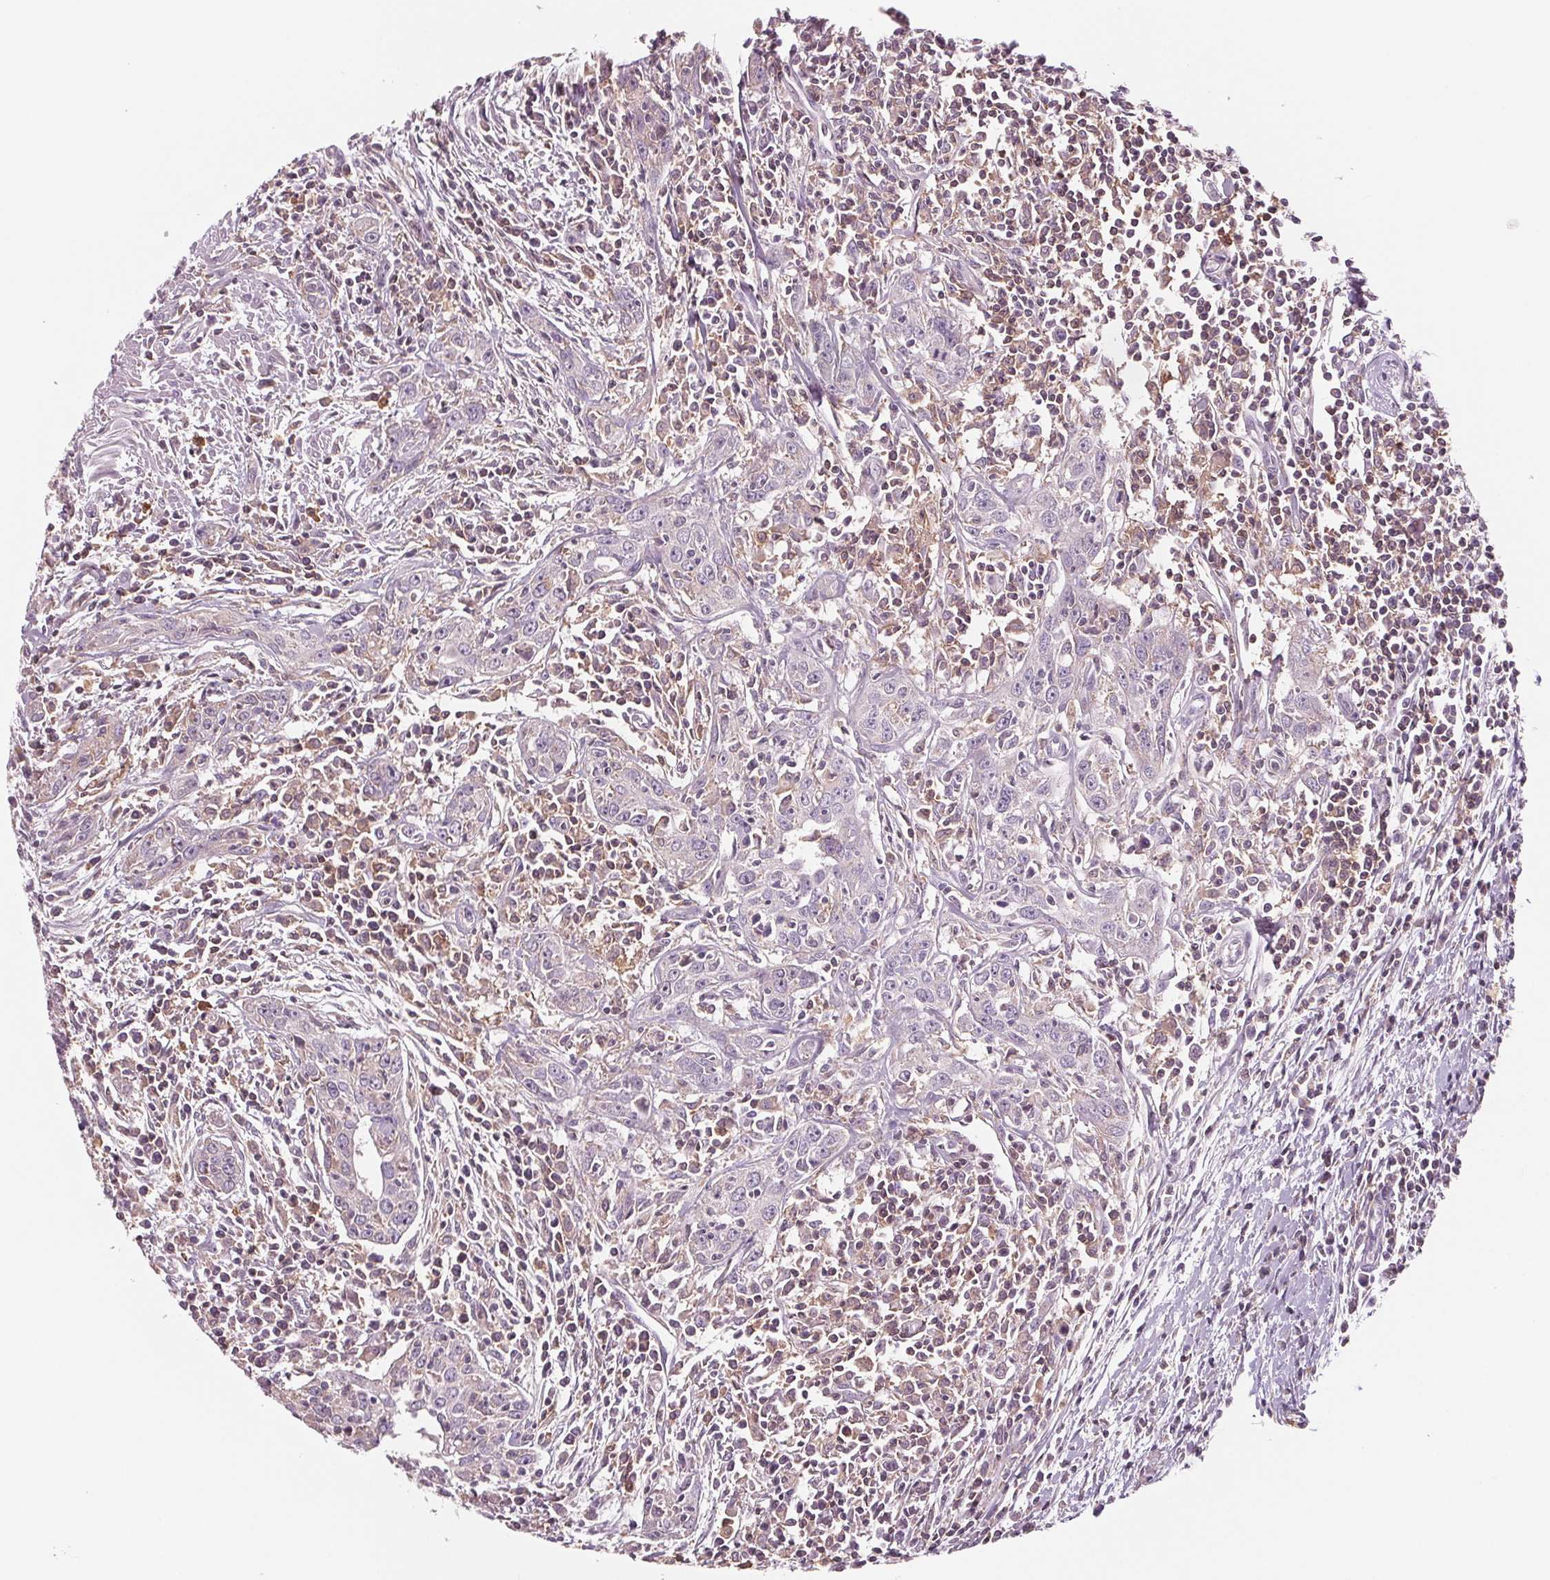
{"staining": {"intensity": "negative", "quantity": "none", "location": "none"}, "tissue": "urothelial cancer", "cell_type": "Tumor cells", "image_type": "cancer", "snomed": [{"axis": "morphology", "description": "Urothelial carcinoma, High grade"}, {"axis": "topography", "description": "Urinary bladder"}], "caption": "High-grade urothelial carcinoma was stained to show a protein in brown. There is no significant staining in tumor cells. Nuclei are stained in blue.", "gene": "ARHGAP25", "patient": {"sex": "male", "age": 83}}